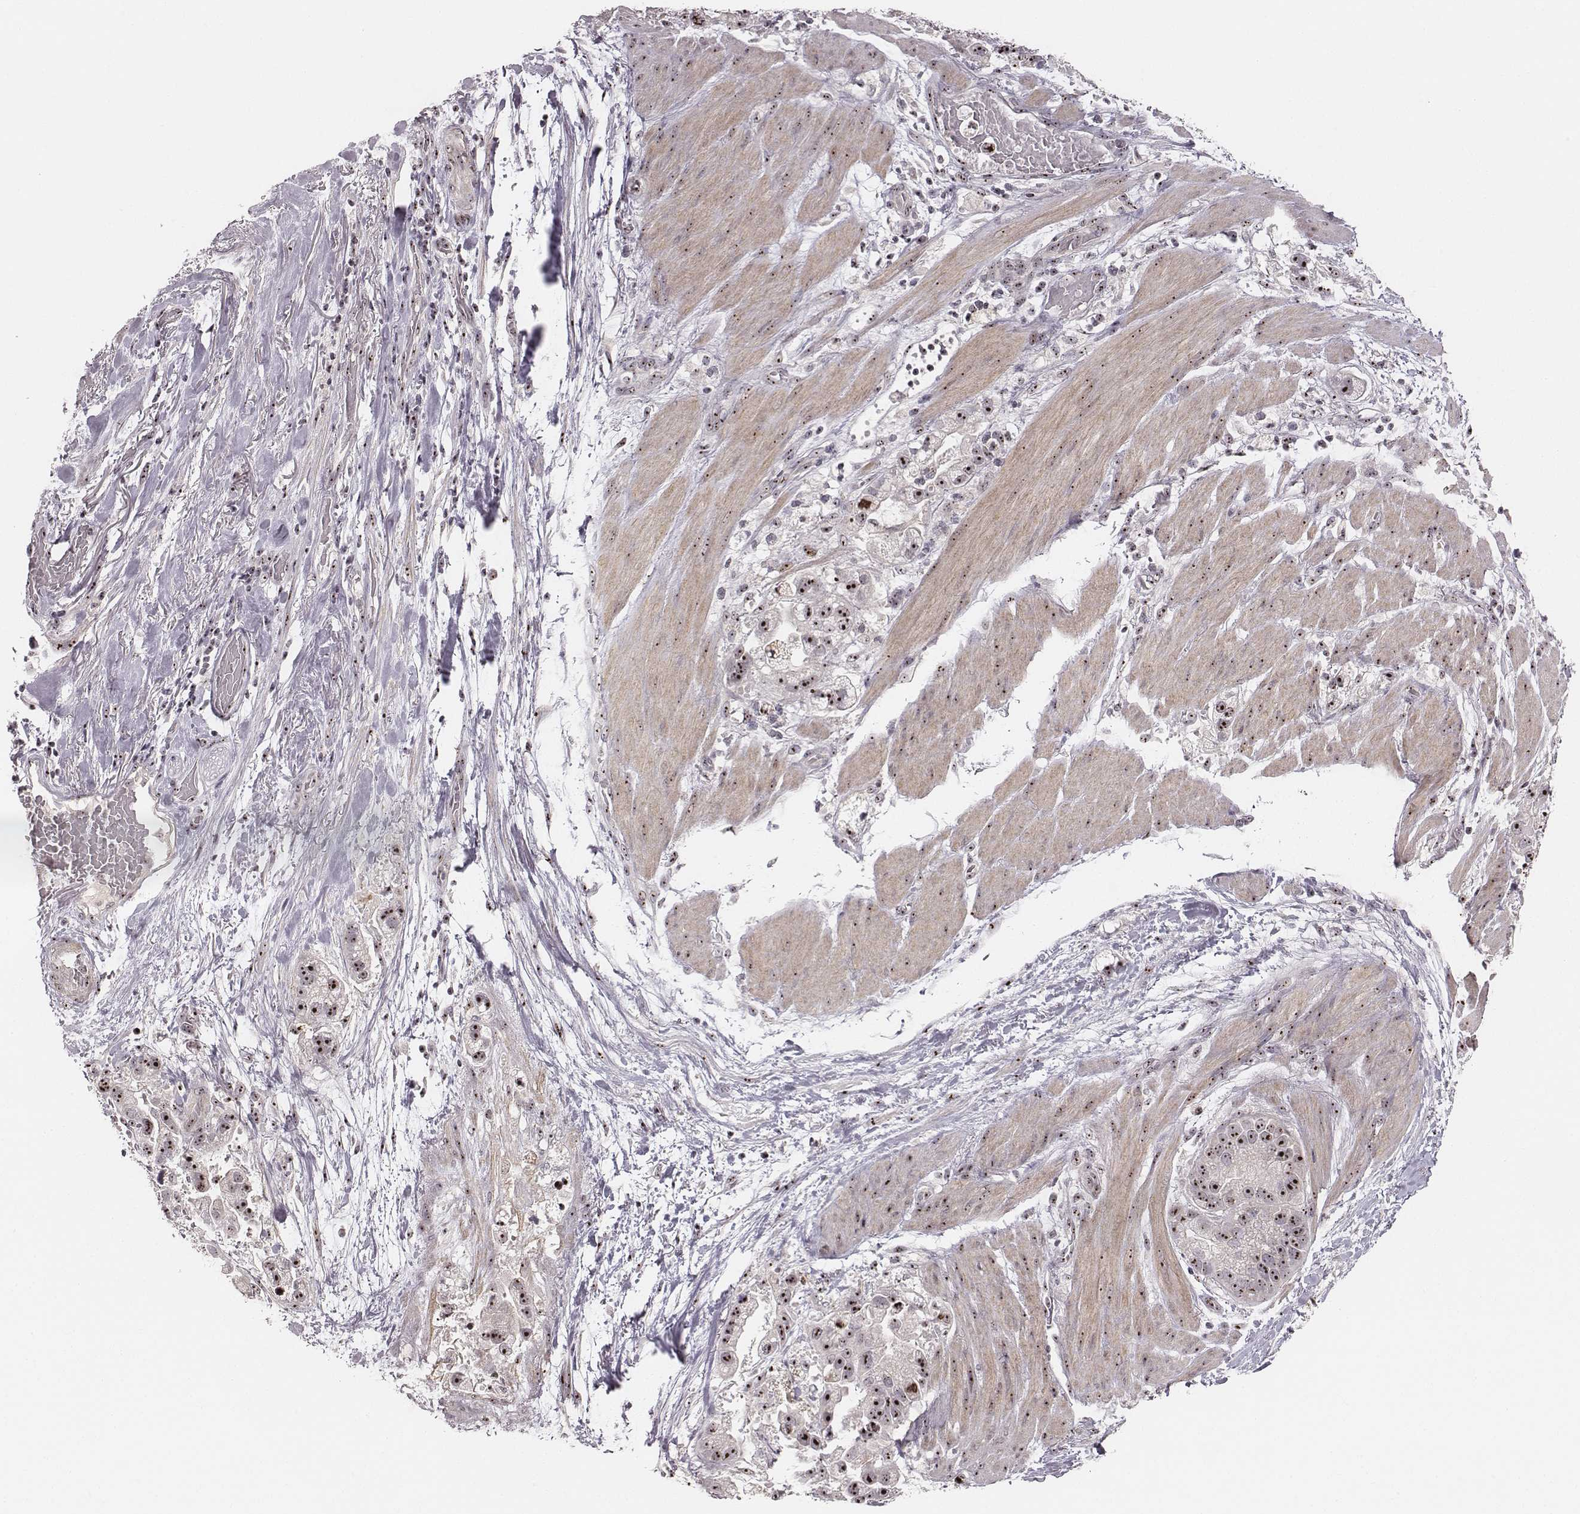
{"staining": {"intensity": "moderate", "quantity": ">75%", "location": "nuclear"}, "tissue": "stomach cancer", "cell_type": "Tumor cells", "image_type": "cancer", "snomed": [{"axis": "morphology", "description": "Adenocarcinoma, NOS"}, {"axis": "topography", "description": "Stomach"}], "caption": "Stomach cancer stained for a protein exhibits moderate nuclear positivity in tumor cells. (Brightfield microscopy of DAB IHC at high magnification).", "gene": "NOP56", "patient": {"sex": "male", "age": 59}}